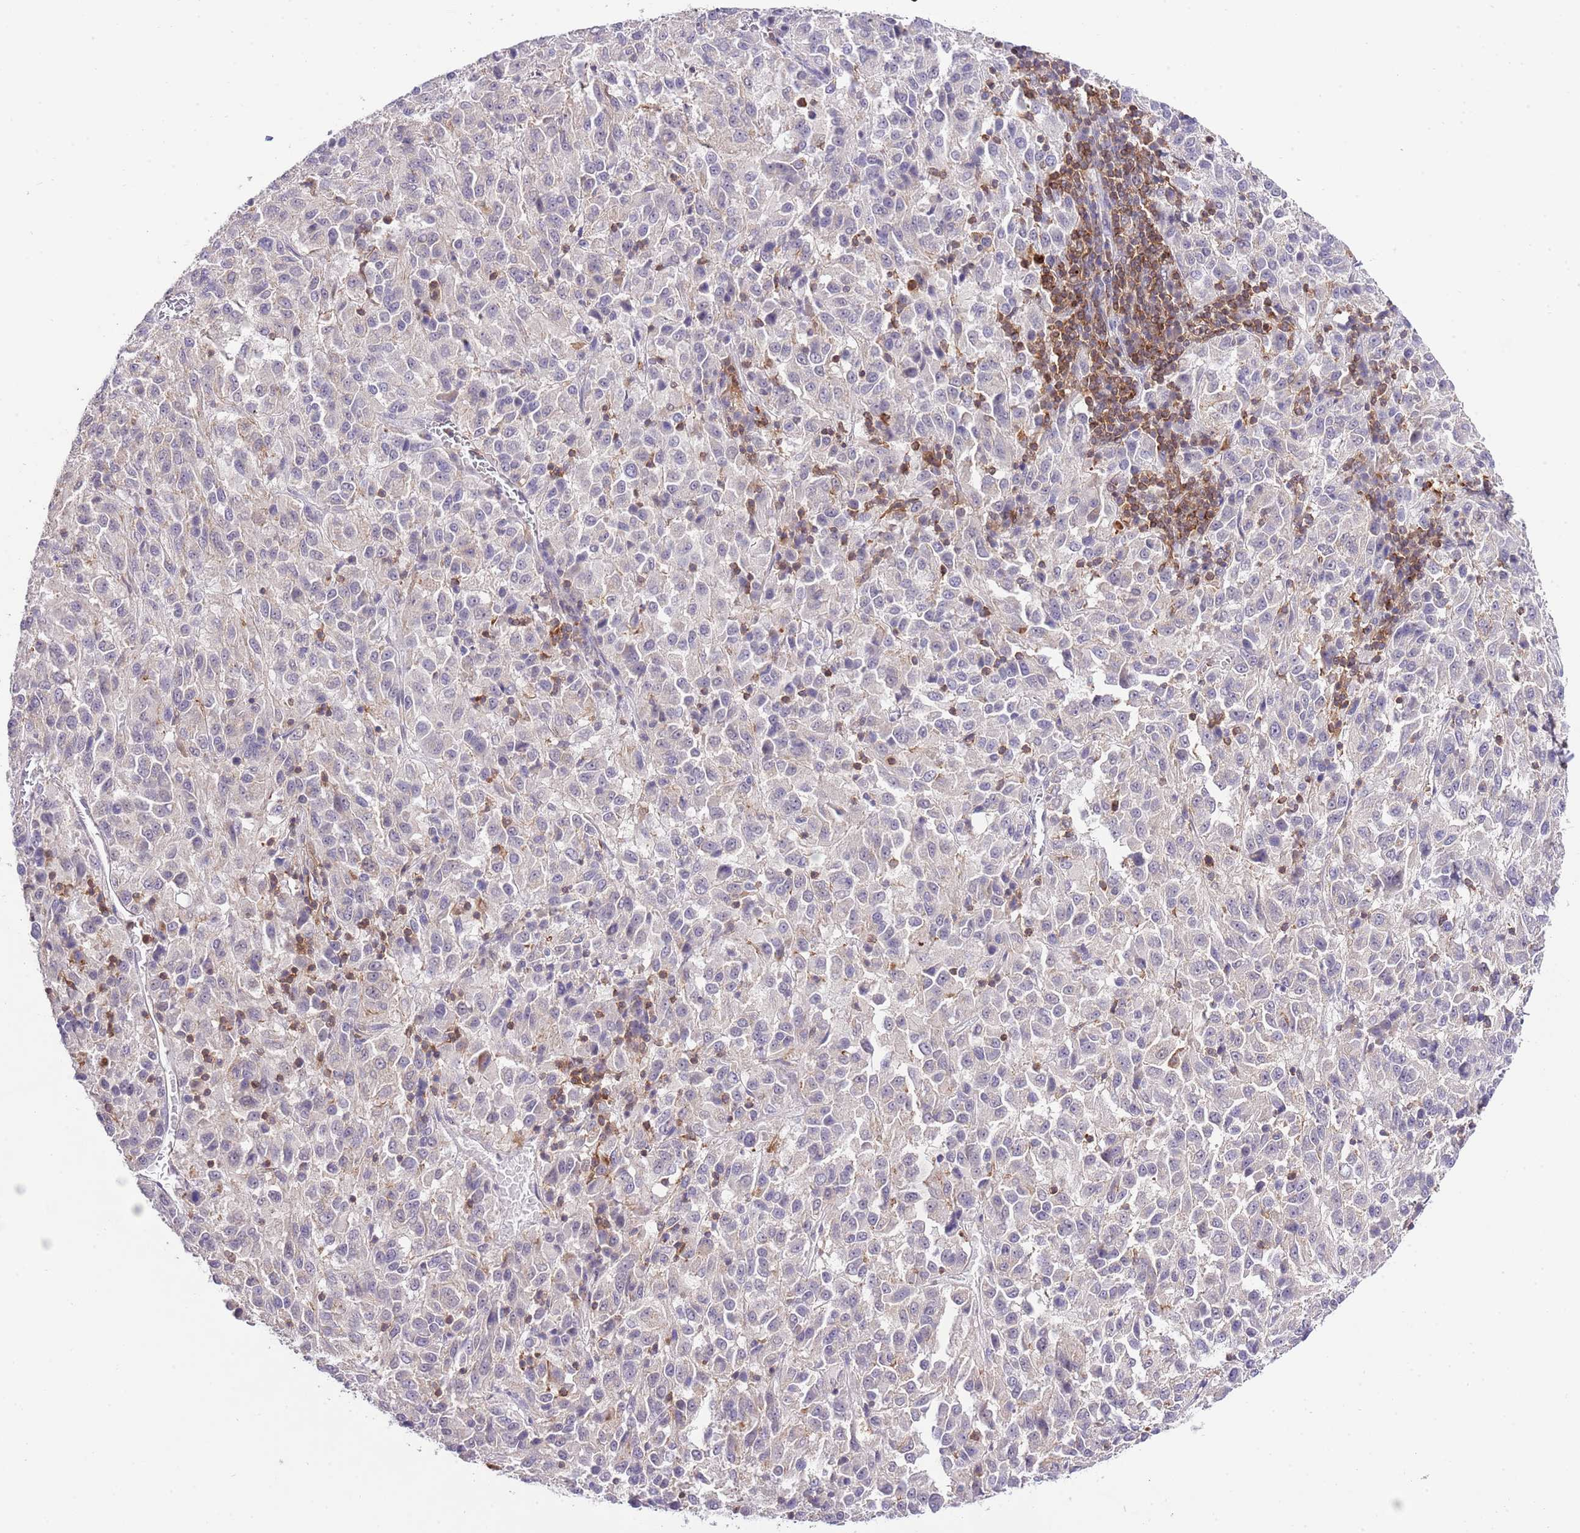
{"staining": {"intensity": "negative", "quantity": "none", "location": "none"}, "tissue": "melanoma", "cell_type": "Tumor cells", "image_type": "cancer", "snomed": [{"axis": "morphology", "description": "Malignant melanoma, Metastatic site"}, {"axis": "topography", "description": "Lung"}], "caption": "This is an immunohistochemistry (IHC) photomicrograph of malignant melanoma (metastatic site). There is no positivity in tumor cells.", "gene": "EFHD1", "patient": {"sex": "male", "age": 64}}